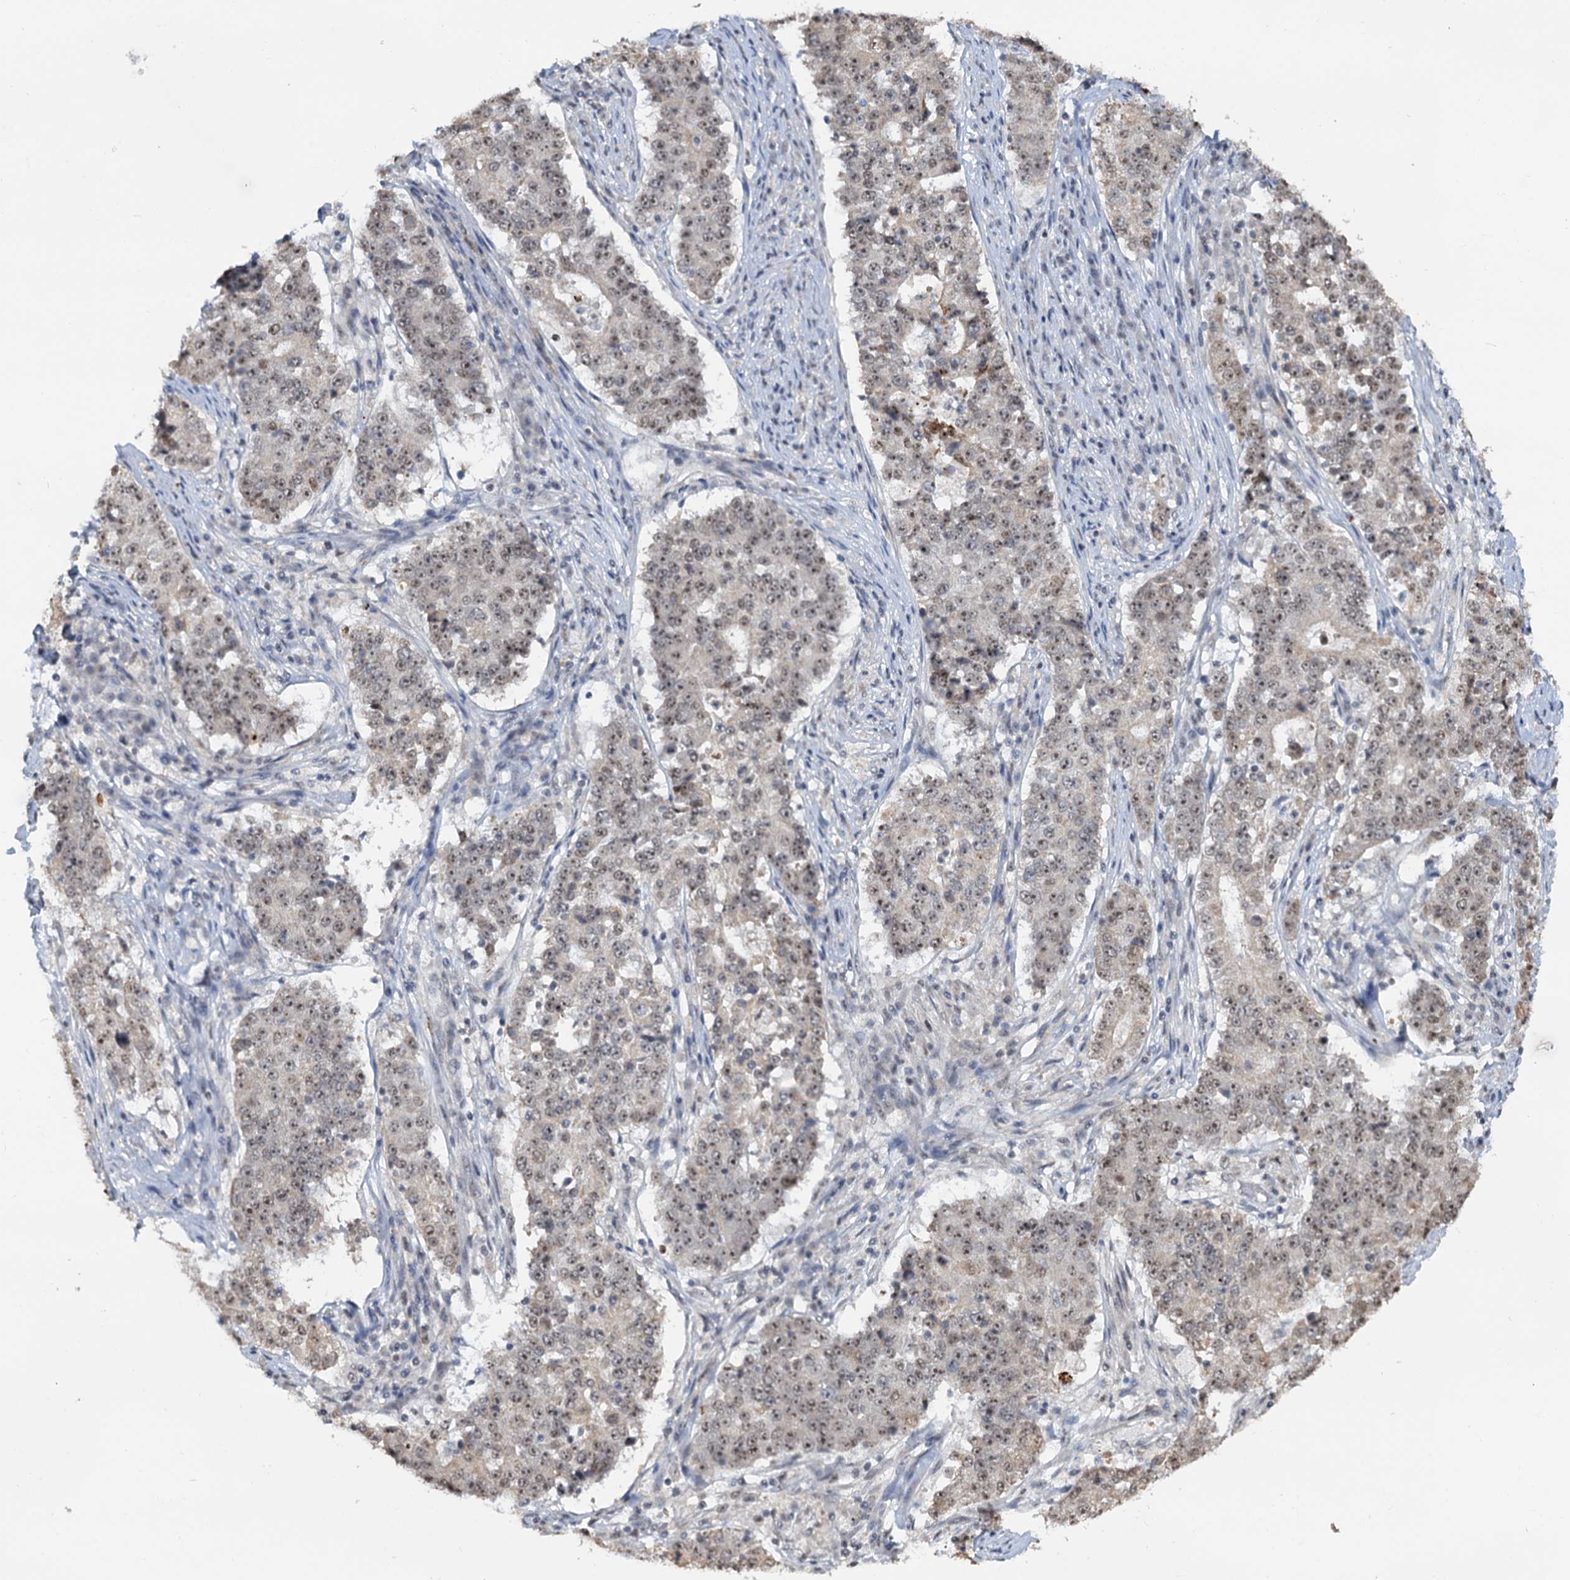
{"staining": {"intensity": "moderate", "quantity": ">75%", "location": "nuclear"}, "tissue": "stomach cancer", "cell_type": "Tumor cells", "image_type": "cancer", "snomed": [{"axis": "morphology", "description": "Adenocarcinoma, NOS"}, {"axis": "topography", "description": "Stomach"}], "caption": "IHC micrograph of neoplastic tissue: human adenocarcinoma (stomach) stained using immunohistochemistry demonstrates medium levels of moderate protein expression localized specifically in the nuclear of tumor cells, appearing as a nuclear brown color.", "gene": "NAT10", "patient": {"sex": "male", "age": 59}}